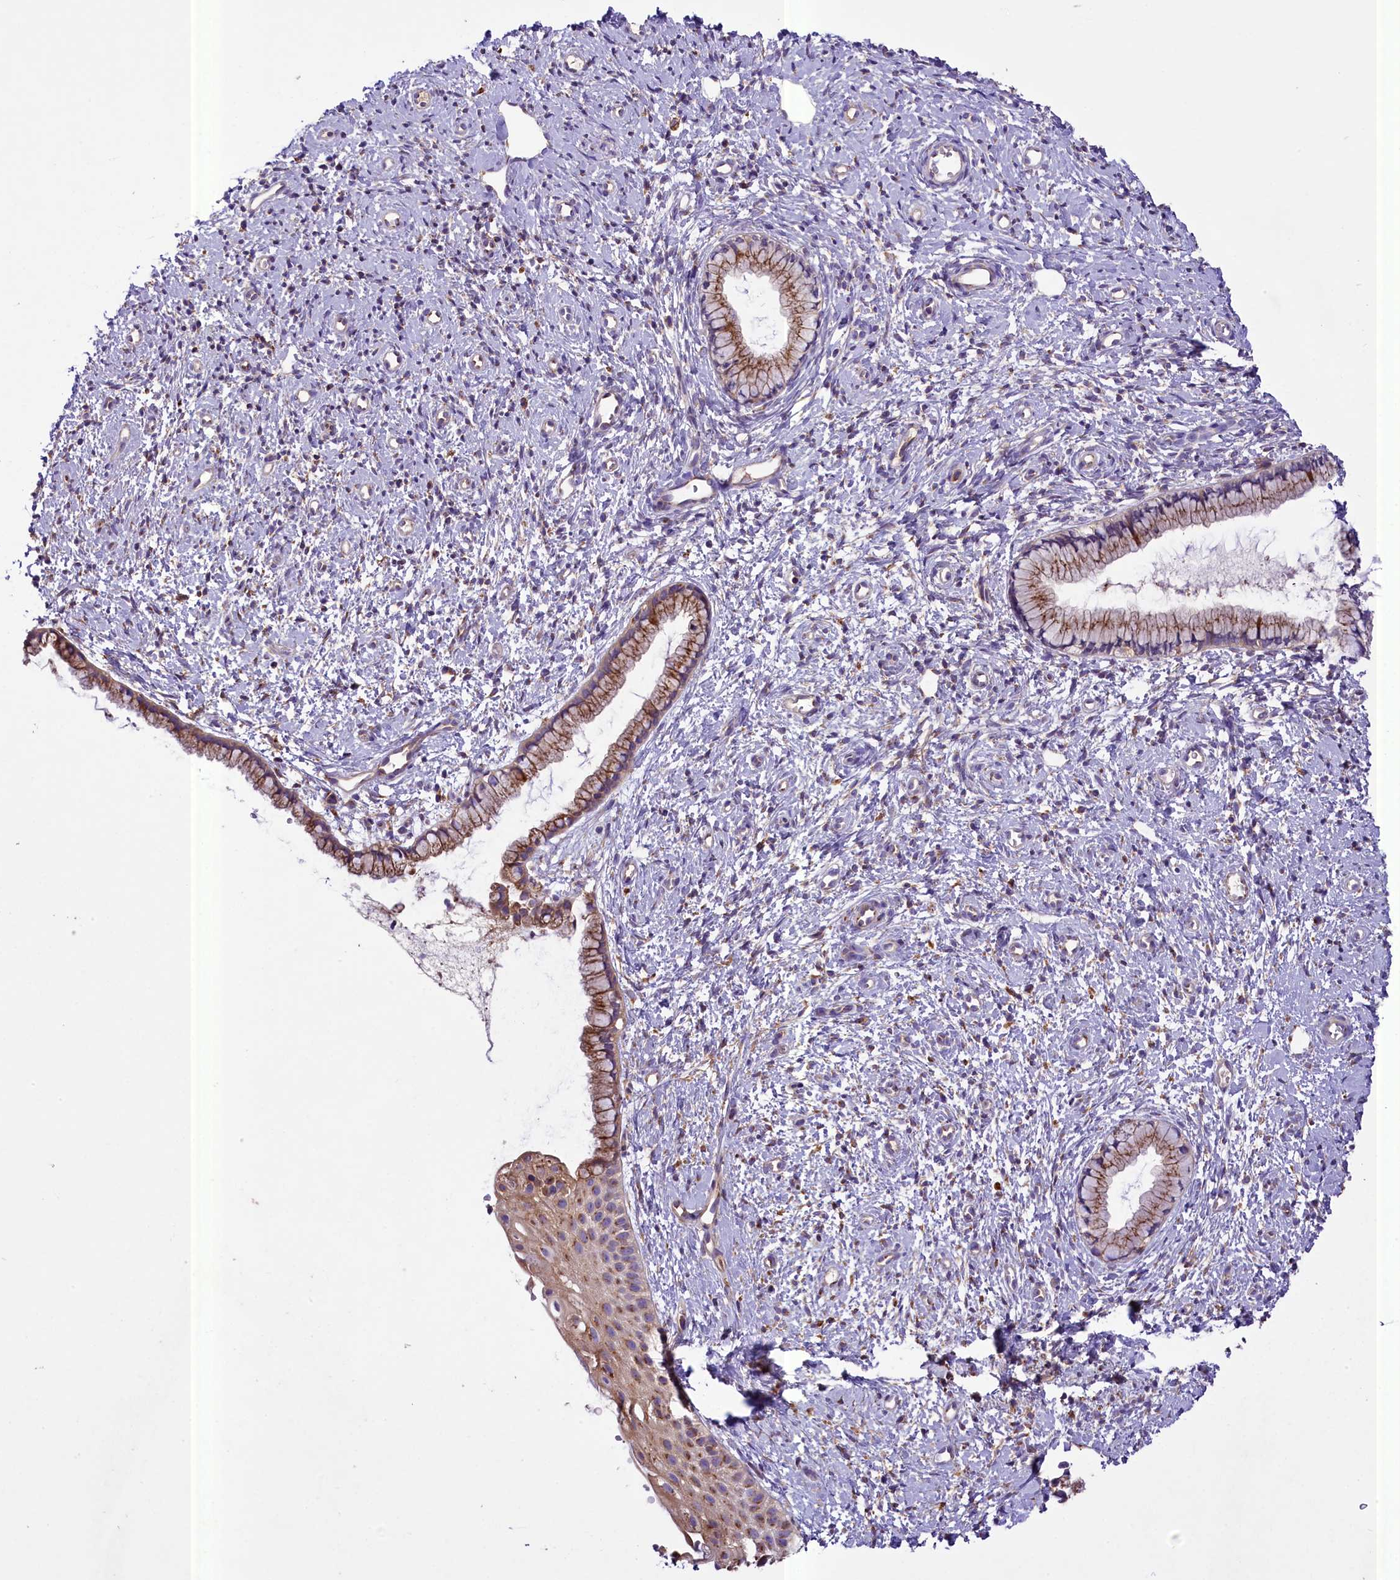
{"staining": {"intensity": "moderate", "quantity": ">75%", "location": "cytoplasmic/membranous"}, "tissue": "cervix", "cell_type": "Glandular cells", "image_type": "normal", "snomed": [{"axis": "morphology", "description": "Normal tissue, NOS"}, {"axis": "topography", "description": "Cervix"}], "caption": "A brown stain labels moderate cytoplasmic/membranous staining of a protein in glandular cells of benign human cervix.", "gene": "PEMT", "patient": {"sex": "female", "age": 57}}